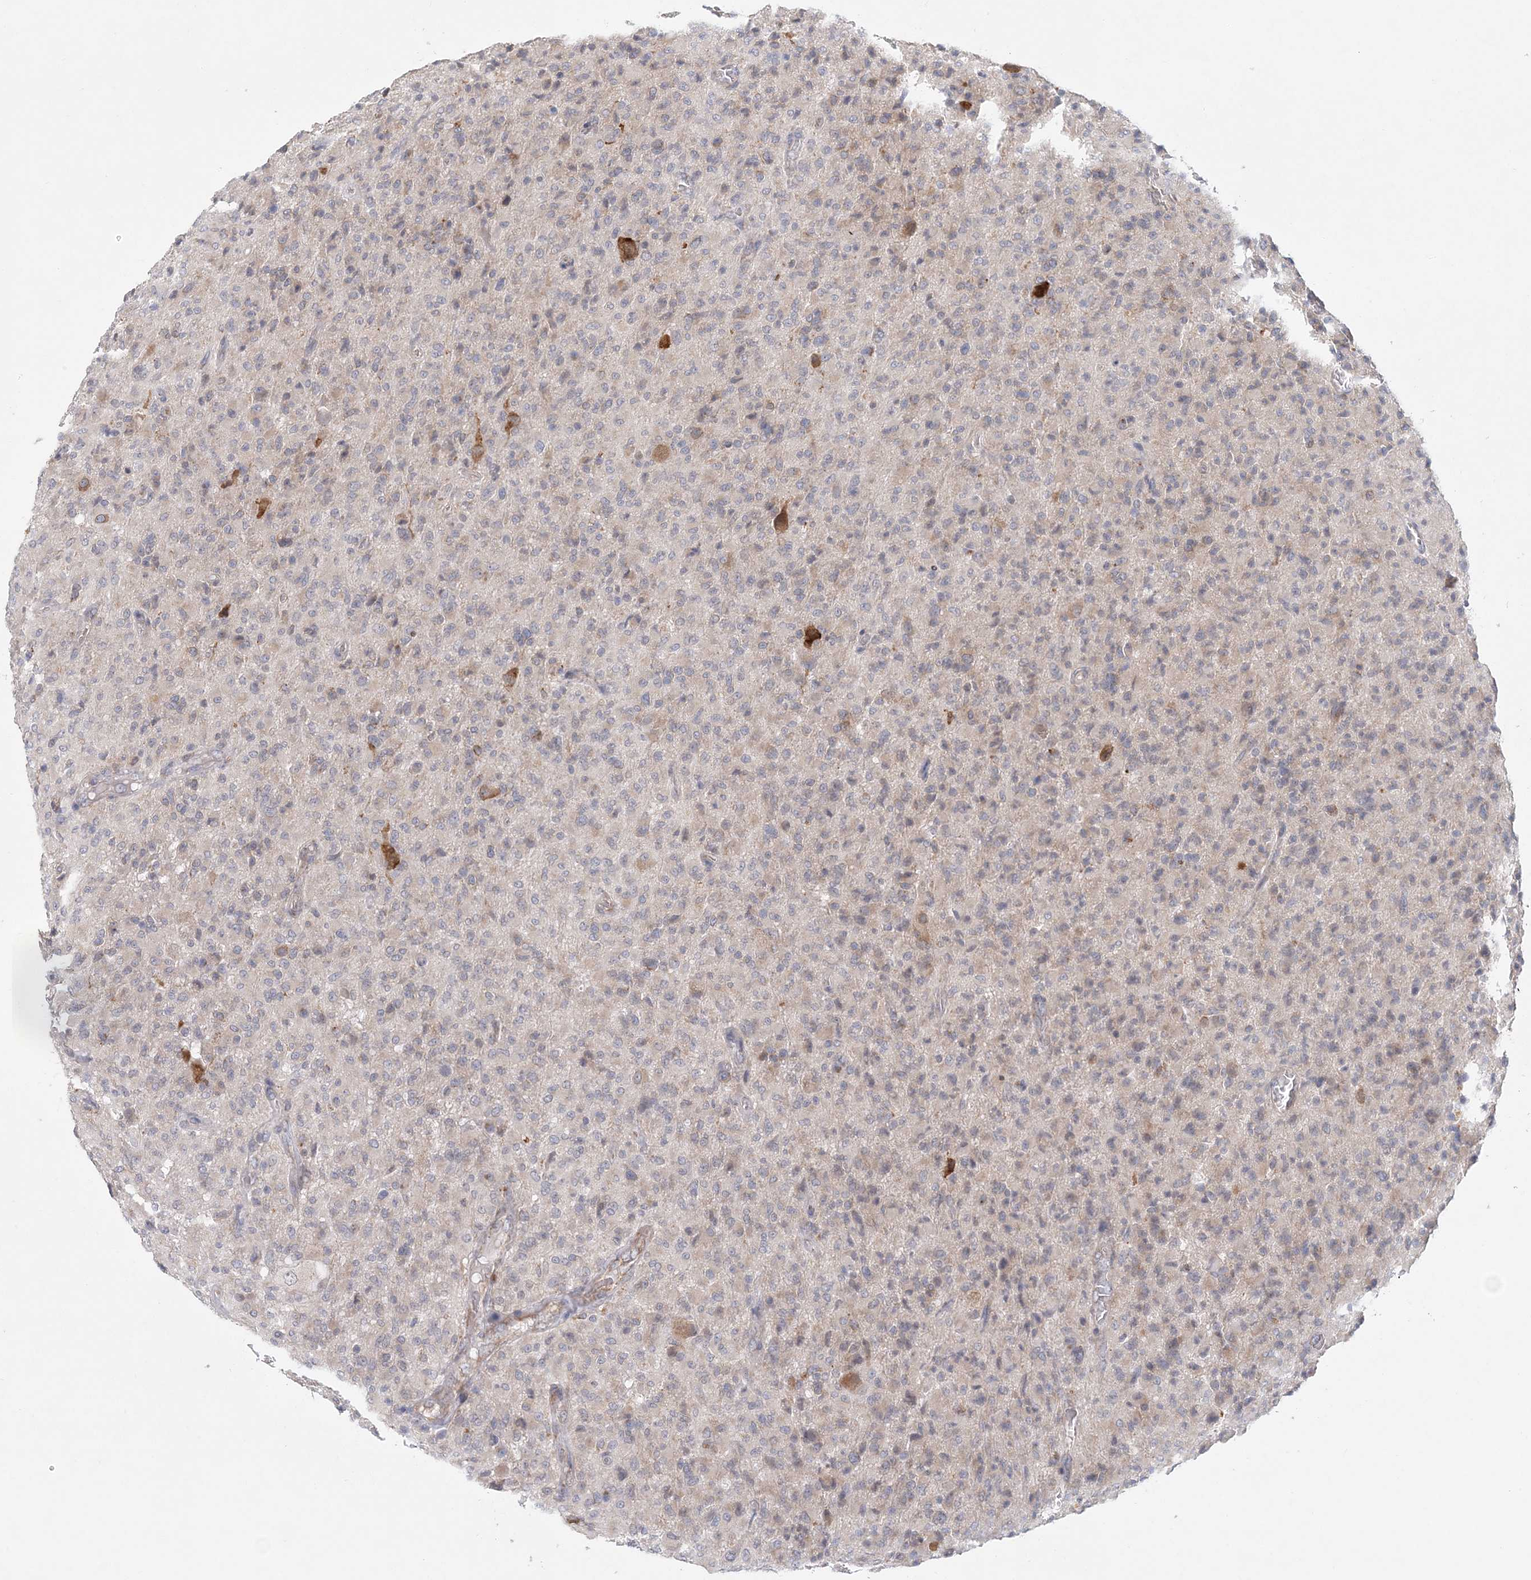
{"staining": {"intensity": "weak", "quantity": "<25%", "location": "cytoplasmic/membranous"}, "tissue": "glioma", "cell_type": "Tumor cells", "image_type": "cancer", "snomed": [{"axis": "morphology", "description": "Glioma, malignant, High grade"}, {"axis": "topography", "description": "Brain"}], "caption": "The photomicrograph displays no significant staining in tumor cells of glioma.", "gene": "PCYOX1L", "patient": {"sex": "female", "age": 57}}